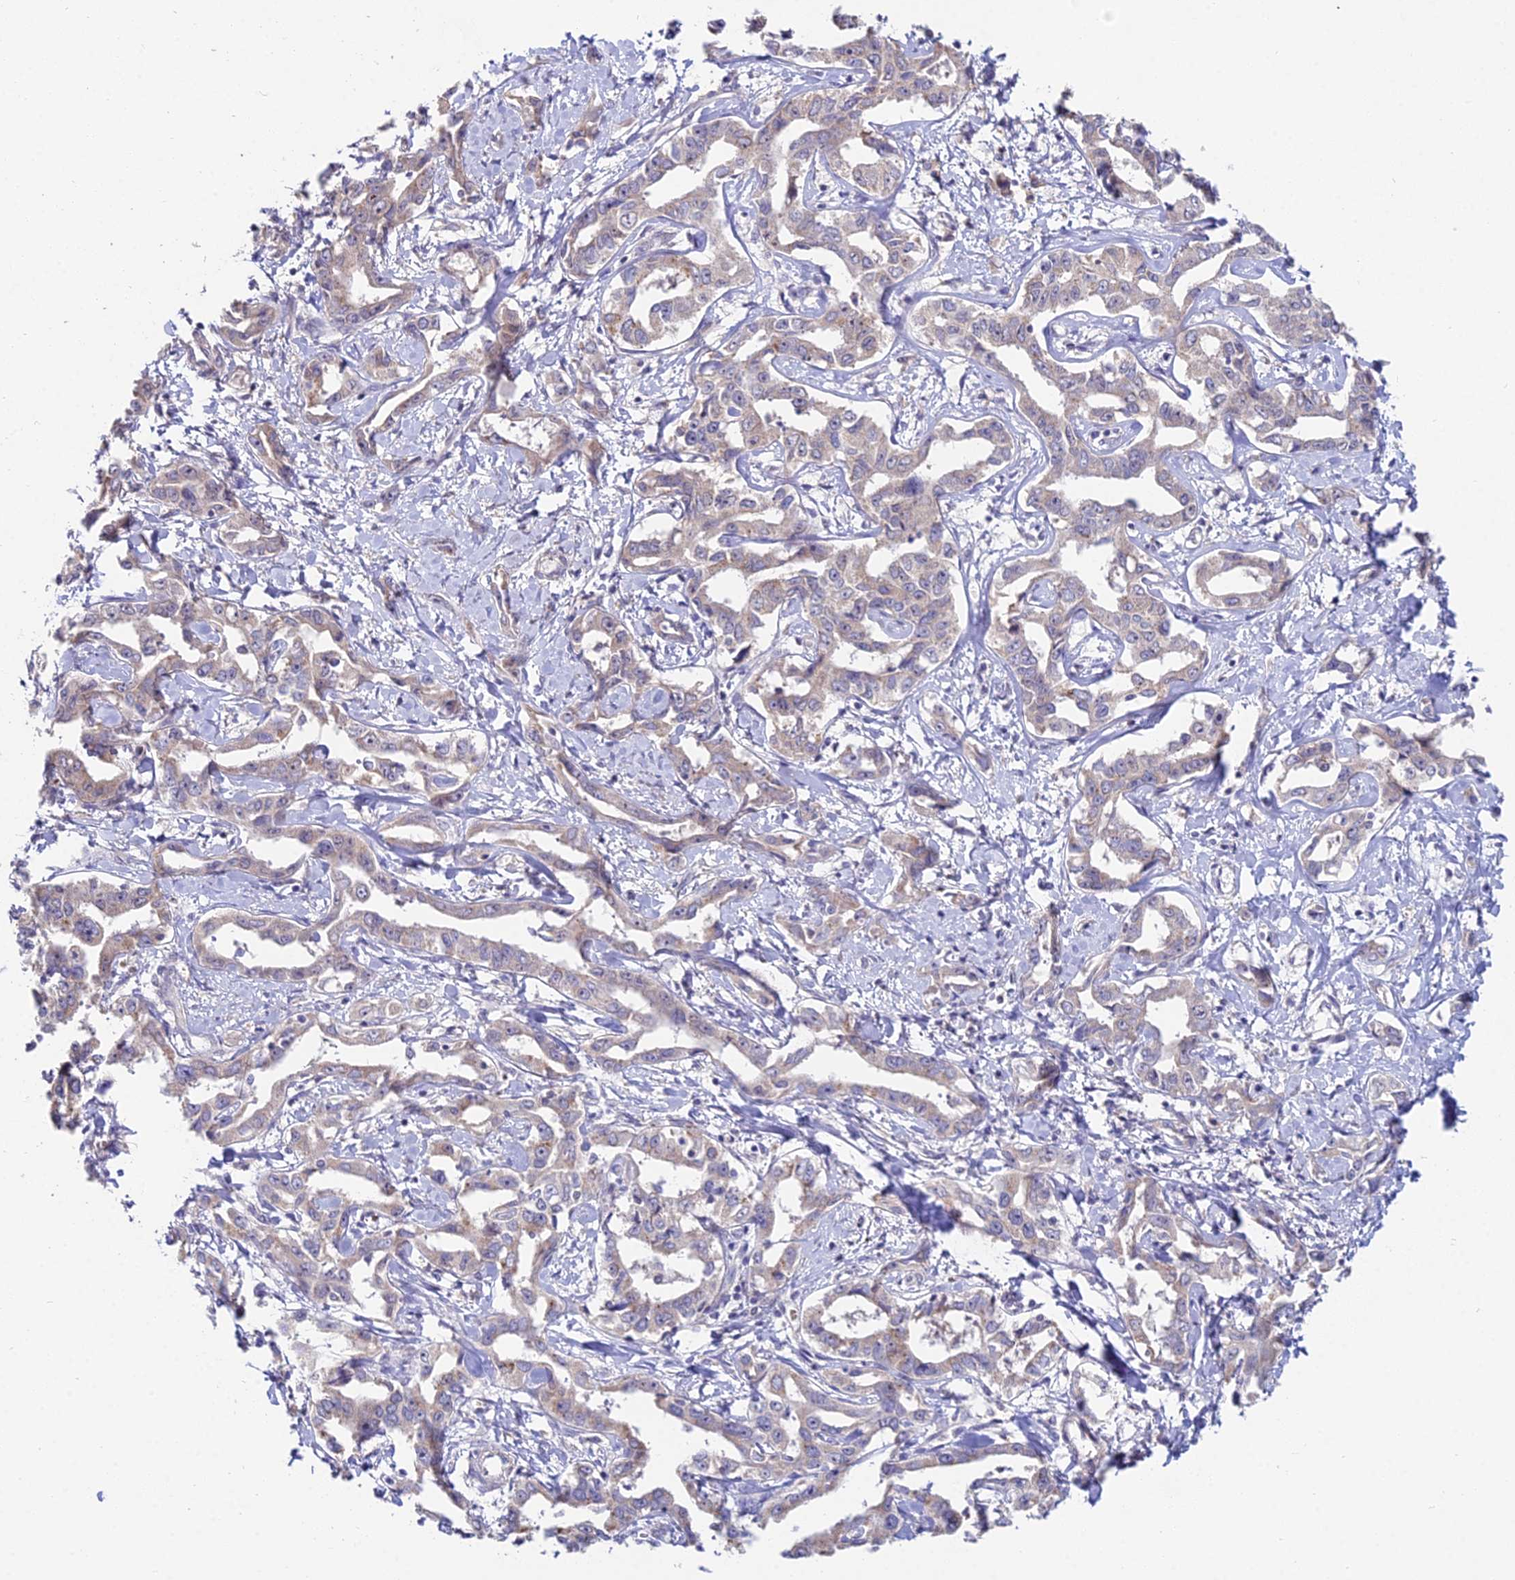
{"staining": {"intensity": "weak", "quantity": "<25%", "location": "cytoplasmic/membranous"}, "tissue": "liver cancer", "cell_type": "Tumor cells", "image_type": "cancer", "snomed": [{"axis": "morphology", "description": "Cholangiocarcinoma"}, {"axis": "topography", "description": "Liver"}], "caption": "Liver cancer was stained to show a protein in brown. There is no significant expression in tumor cells. Nuclei are stained in blue.", "gene": "WDR43", "patient": {"sex": "male", "age": 59}}